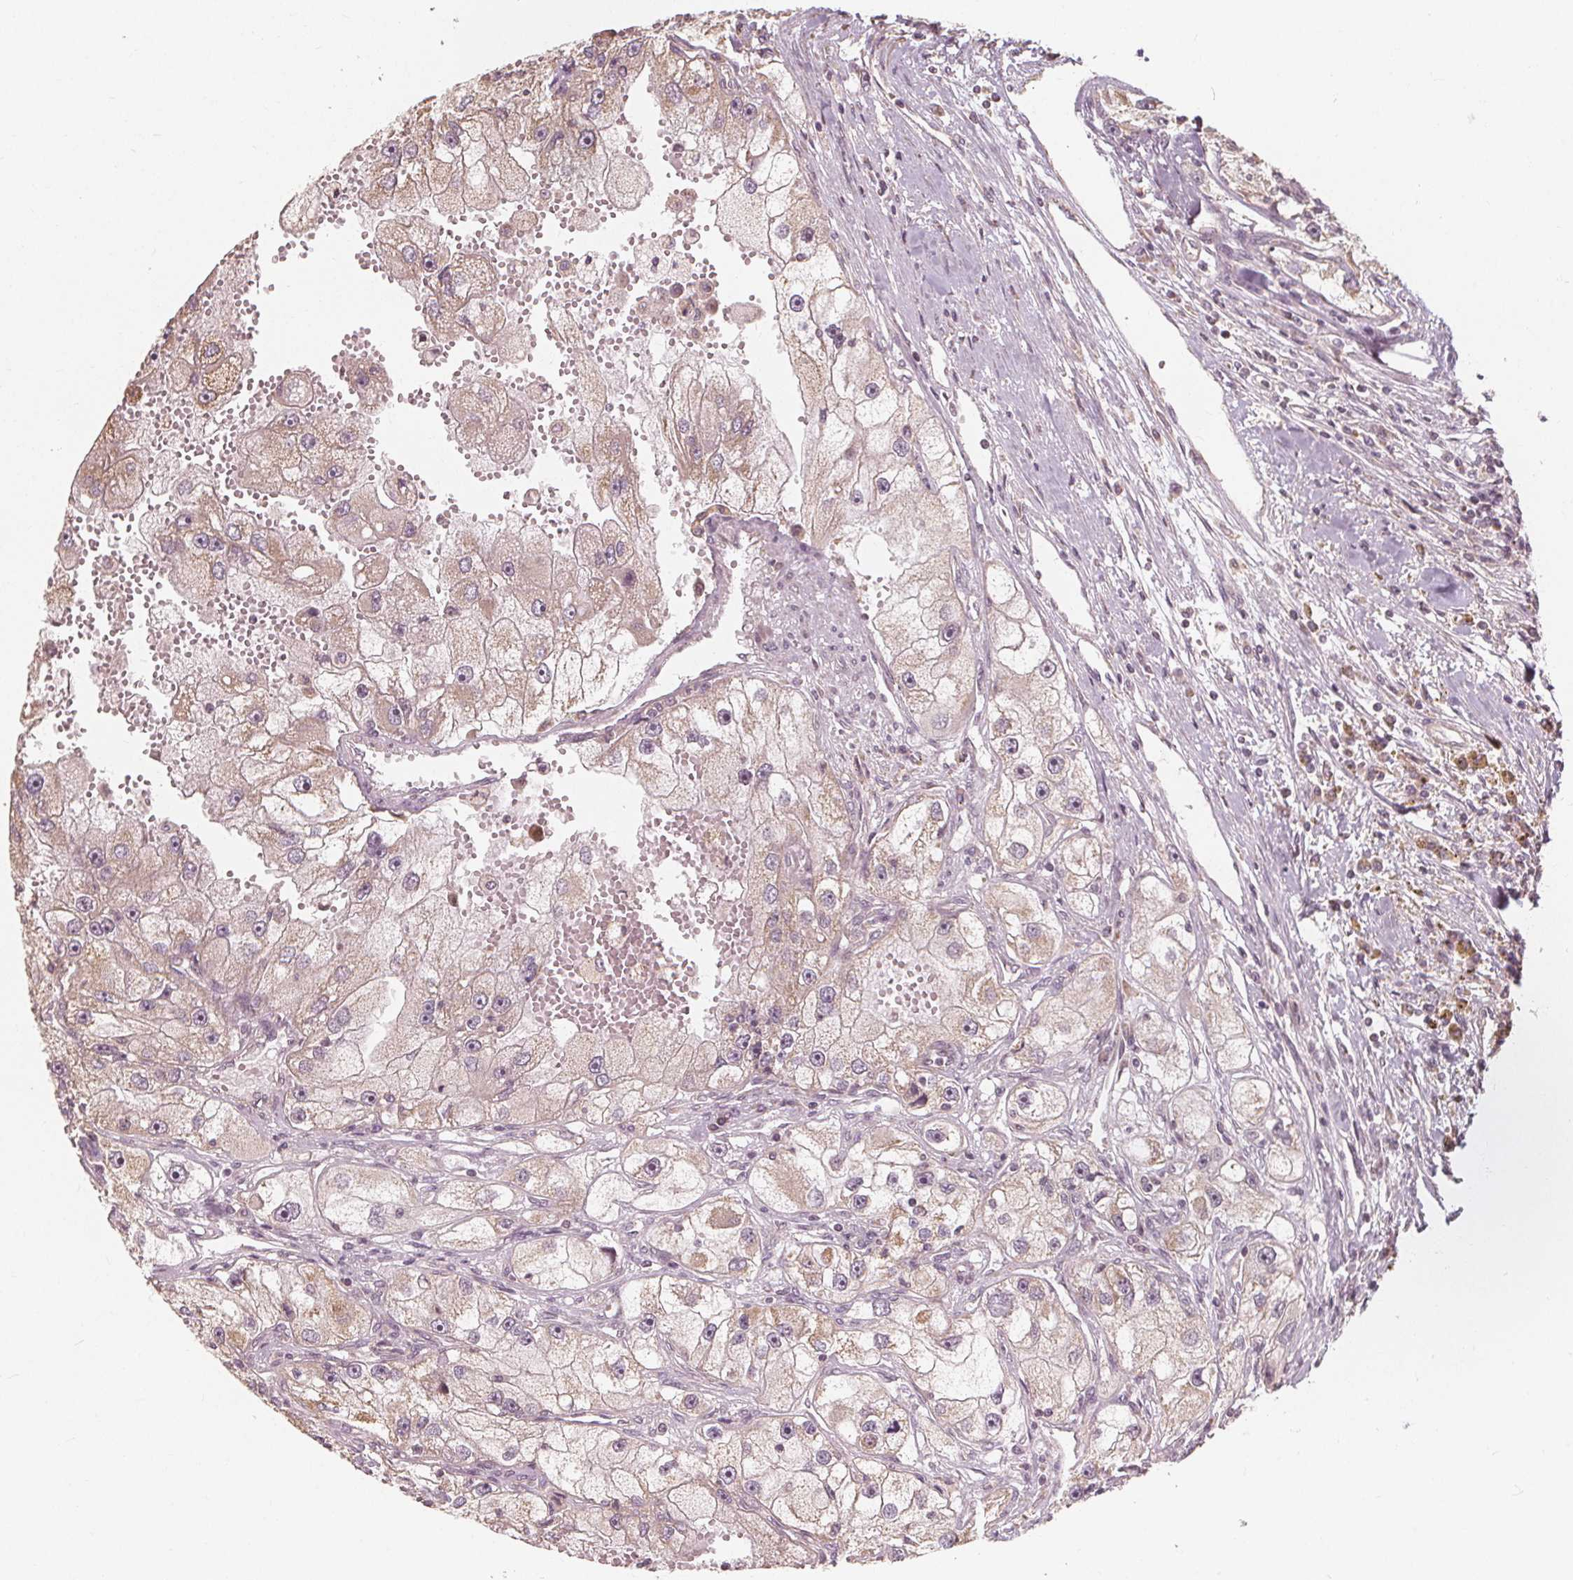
{"staining": {"intensity": "weak", "quantity": "25%-75%", "location": "cytoplasmic/membranous"}, "tissue": "renal cancer", "cell_type": "Tumor cells", "image_type": "cancer", "snomed": [{"axis": "morphology", "description": "Adenocarcinoma, NOS"}, {"axis": "topography", "description": "Kidney"}], "caption": "Renal adenocarcinoma stained for a protein shows weak cytoplasmic/membranous positivity in tumor cells. The staining was performed using DAB (3,3'-diaminobenzidine) to visualize the protein expression in brown, while the nuclei were stained in blue with hematoxylin (Magnification: 20x).", "gene": "PEX26", "patient": {"sex": "male", "age": 63}}